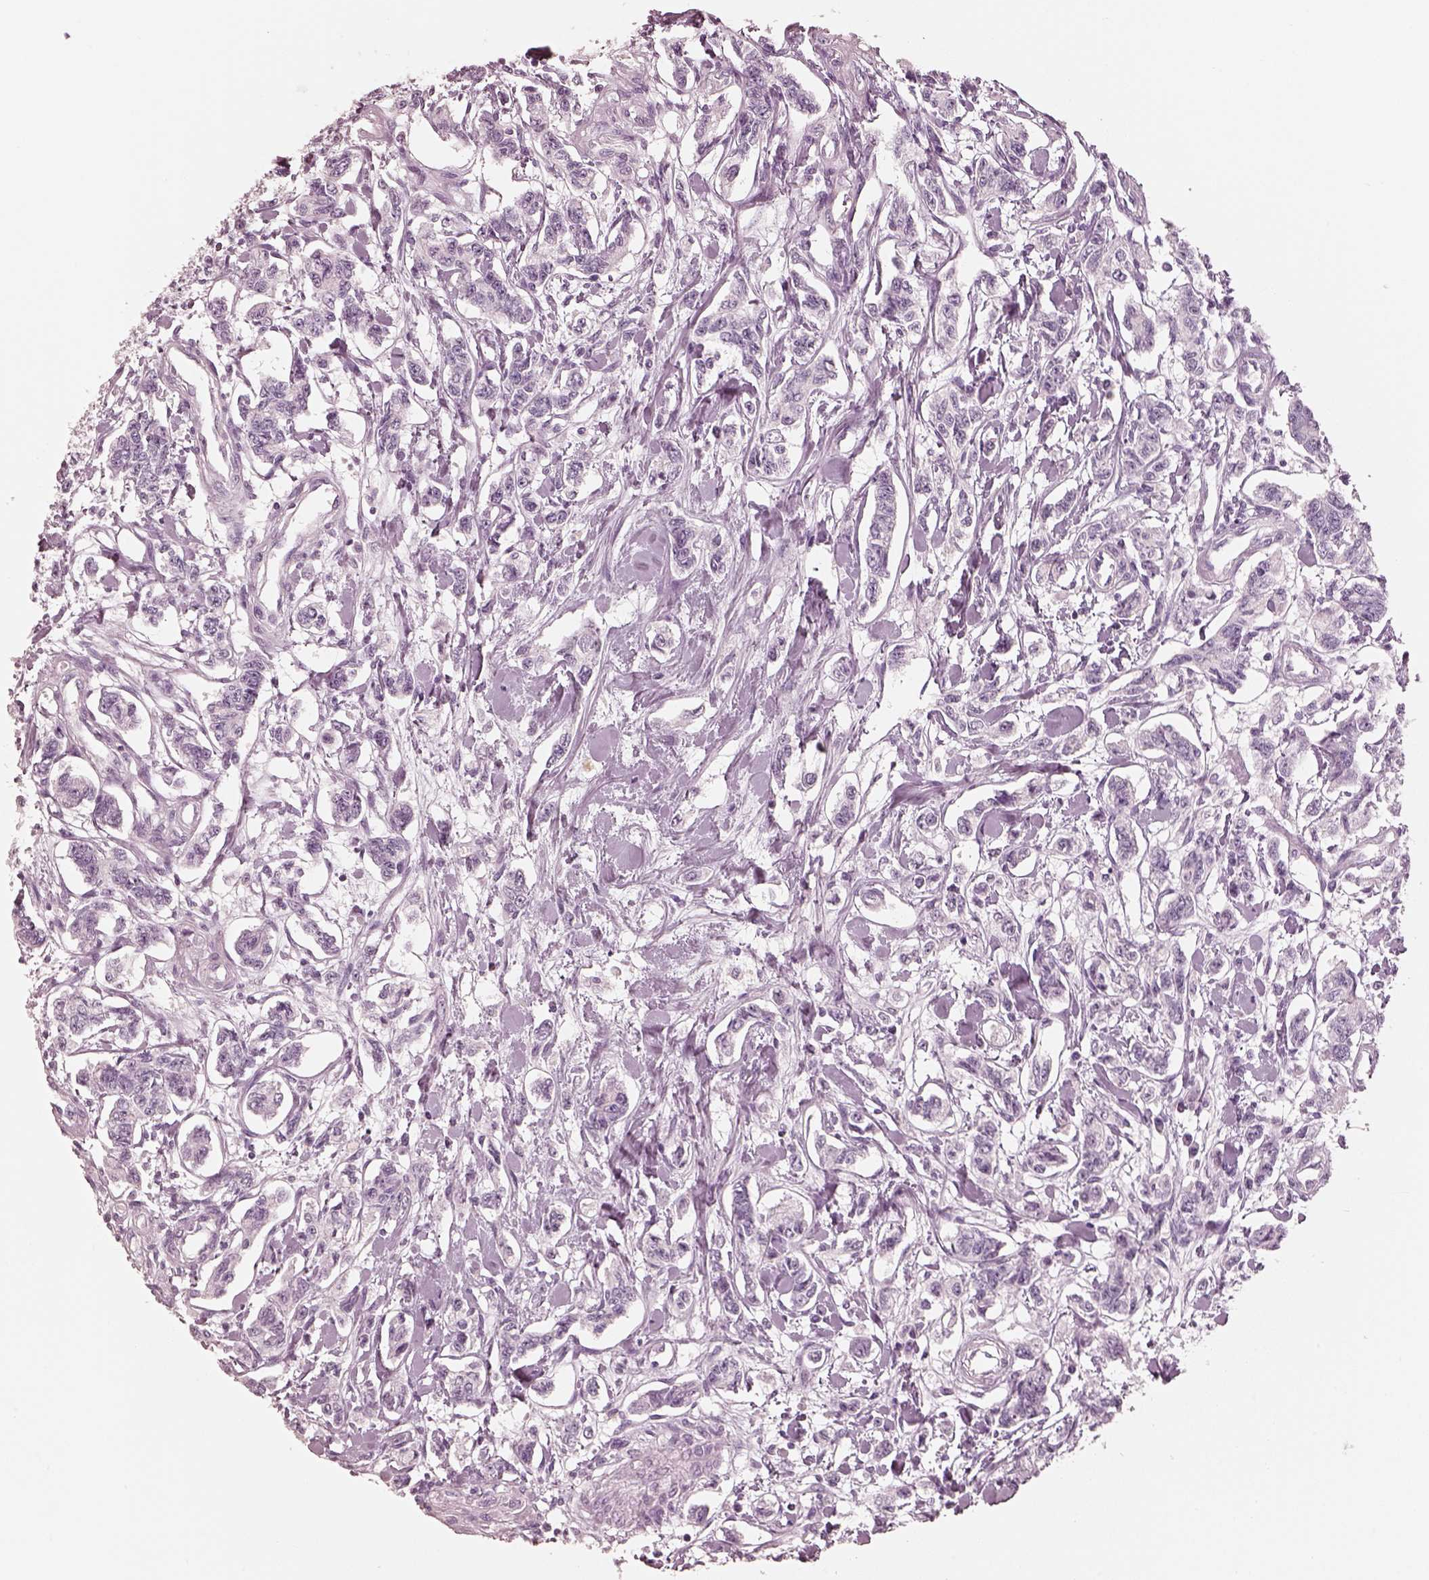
{"staining": {"intensity": "negative", "quantity": "none", "location": "none"}, "tissue": "carcinoid", "cell_type": "Tumor cells", "image_type": "cancer", "snomed": [{"axis": "morphology", "description": "Carcinoid, malignant, NOS"}, {"axis": "topography", "description": "Kidney"}], "caption": "Carcinoid stained for a protein using IHC displays no staining tumor cells.", "gene": "R3HDML", "patient": {"sex": "female", "age": 41}}